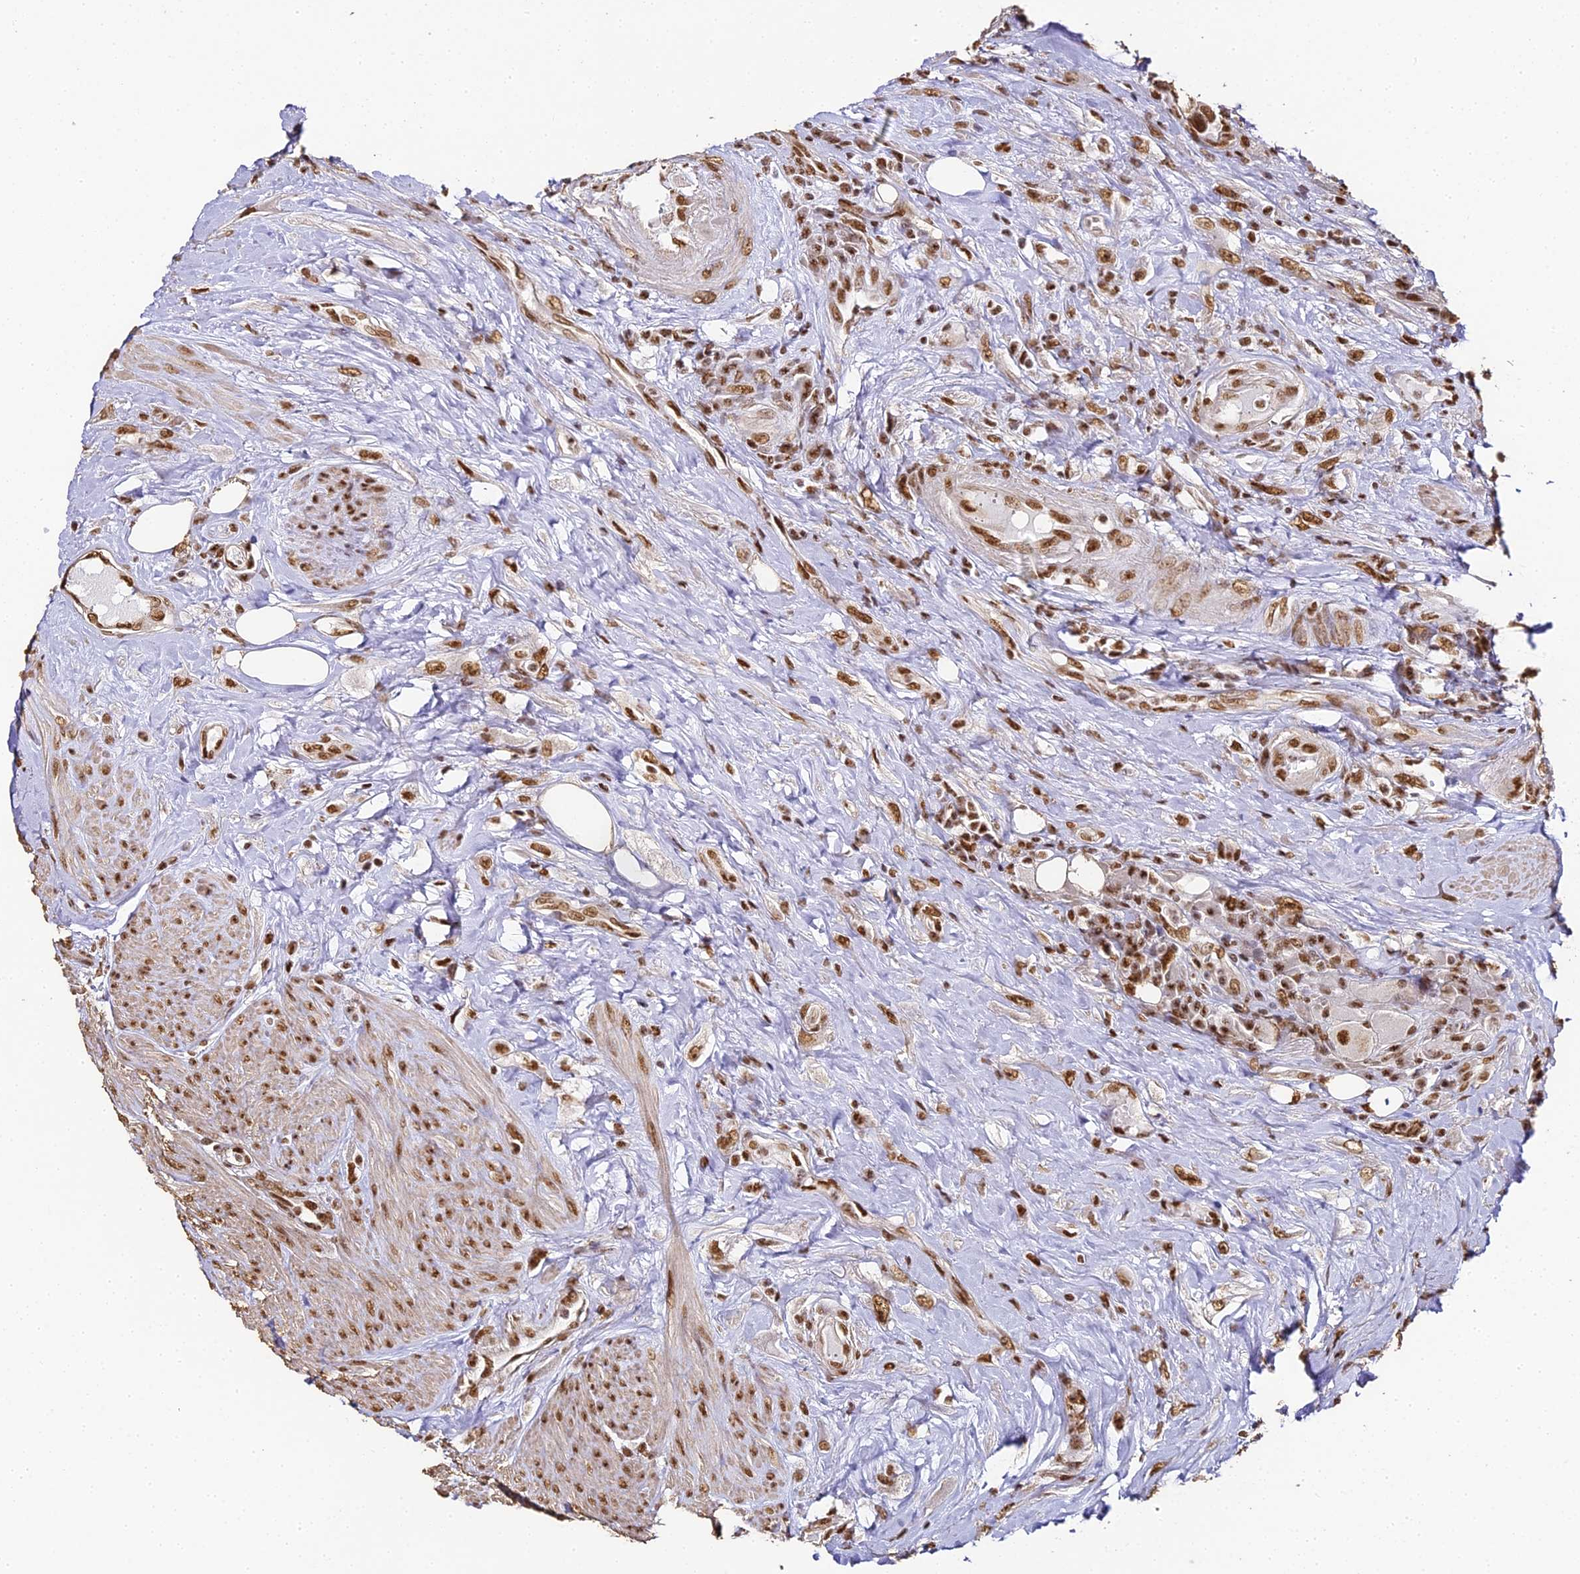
{"staining": {"intensity": "strong", "quantity": ">75%", "location": "cytoplasmic/membranous,nuclear"}, "tissue": "urothelial cancer", "cell_type": "Tumor cells", "image_type": "cancer", "snomed": [{"axis": "morphology", "description": "Urothelial carcinoma, High grade"}, {"axis": "topography", "description": "Urinary bladder"}], "caption": "An image showing strong cytoplasmic/membranous and nuclear positivity in approximately >75% of tumor cells in urothelial cancer, as visualized by brown immunohistochemical staining.", "gene": "HNRNPA1", "patient": {"sex": "male", "age": 74}}